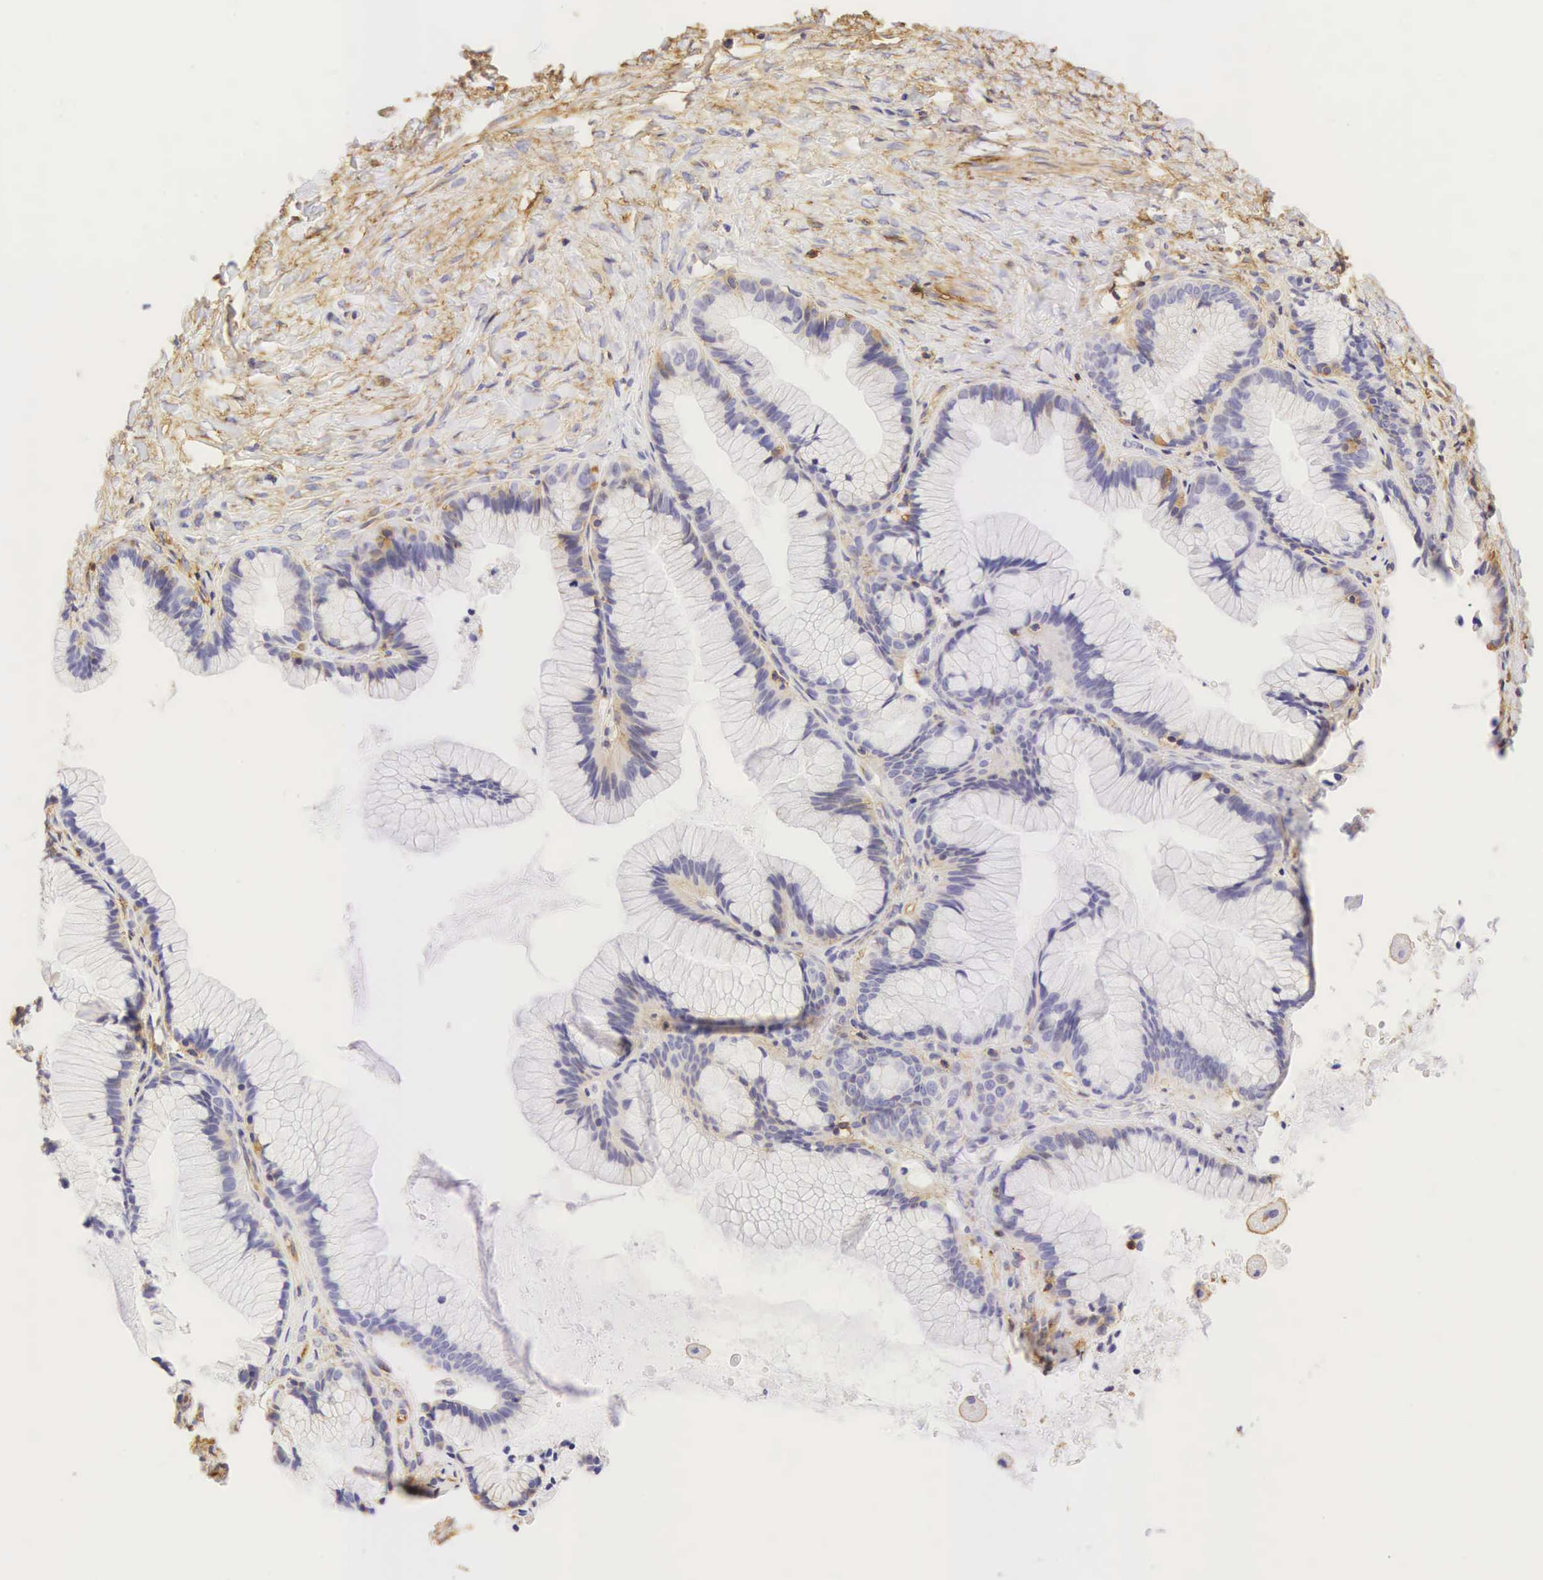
{"staining": {"intensity": "negative", "quantity": "none", "location": "none"}, "tissue": "ovarian cancer", "cell_type": "Tumor cells", "image_type": "cancer", "snomed": [{"axis": "morphology", "description": "Cystadenocarcinoma, mucinous, NOS"}, {"axis": "topography", "description": "Ovary"}], "caption": "IHC photomicrograph of human mucinous cystadenocarcinoma (ovarian) stained for a protein (brown), which reveals no positivity in tumor cells.", "gene": "CD99", "patient": {"sex": "female", "age": 41}}